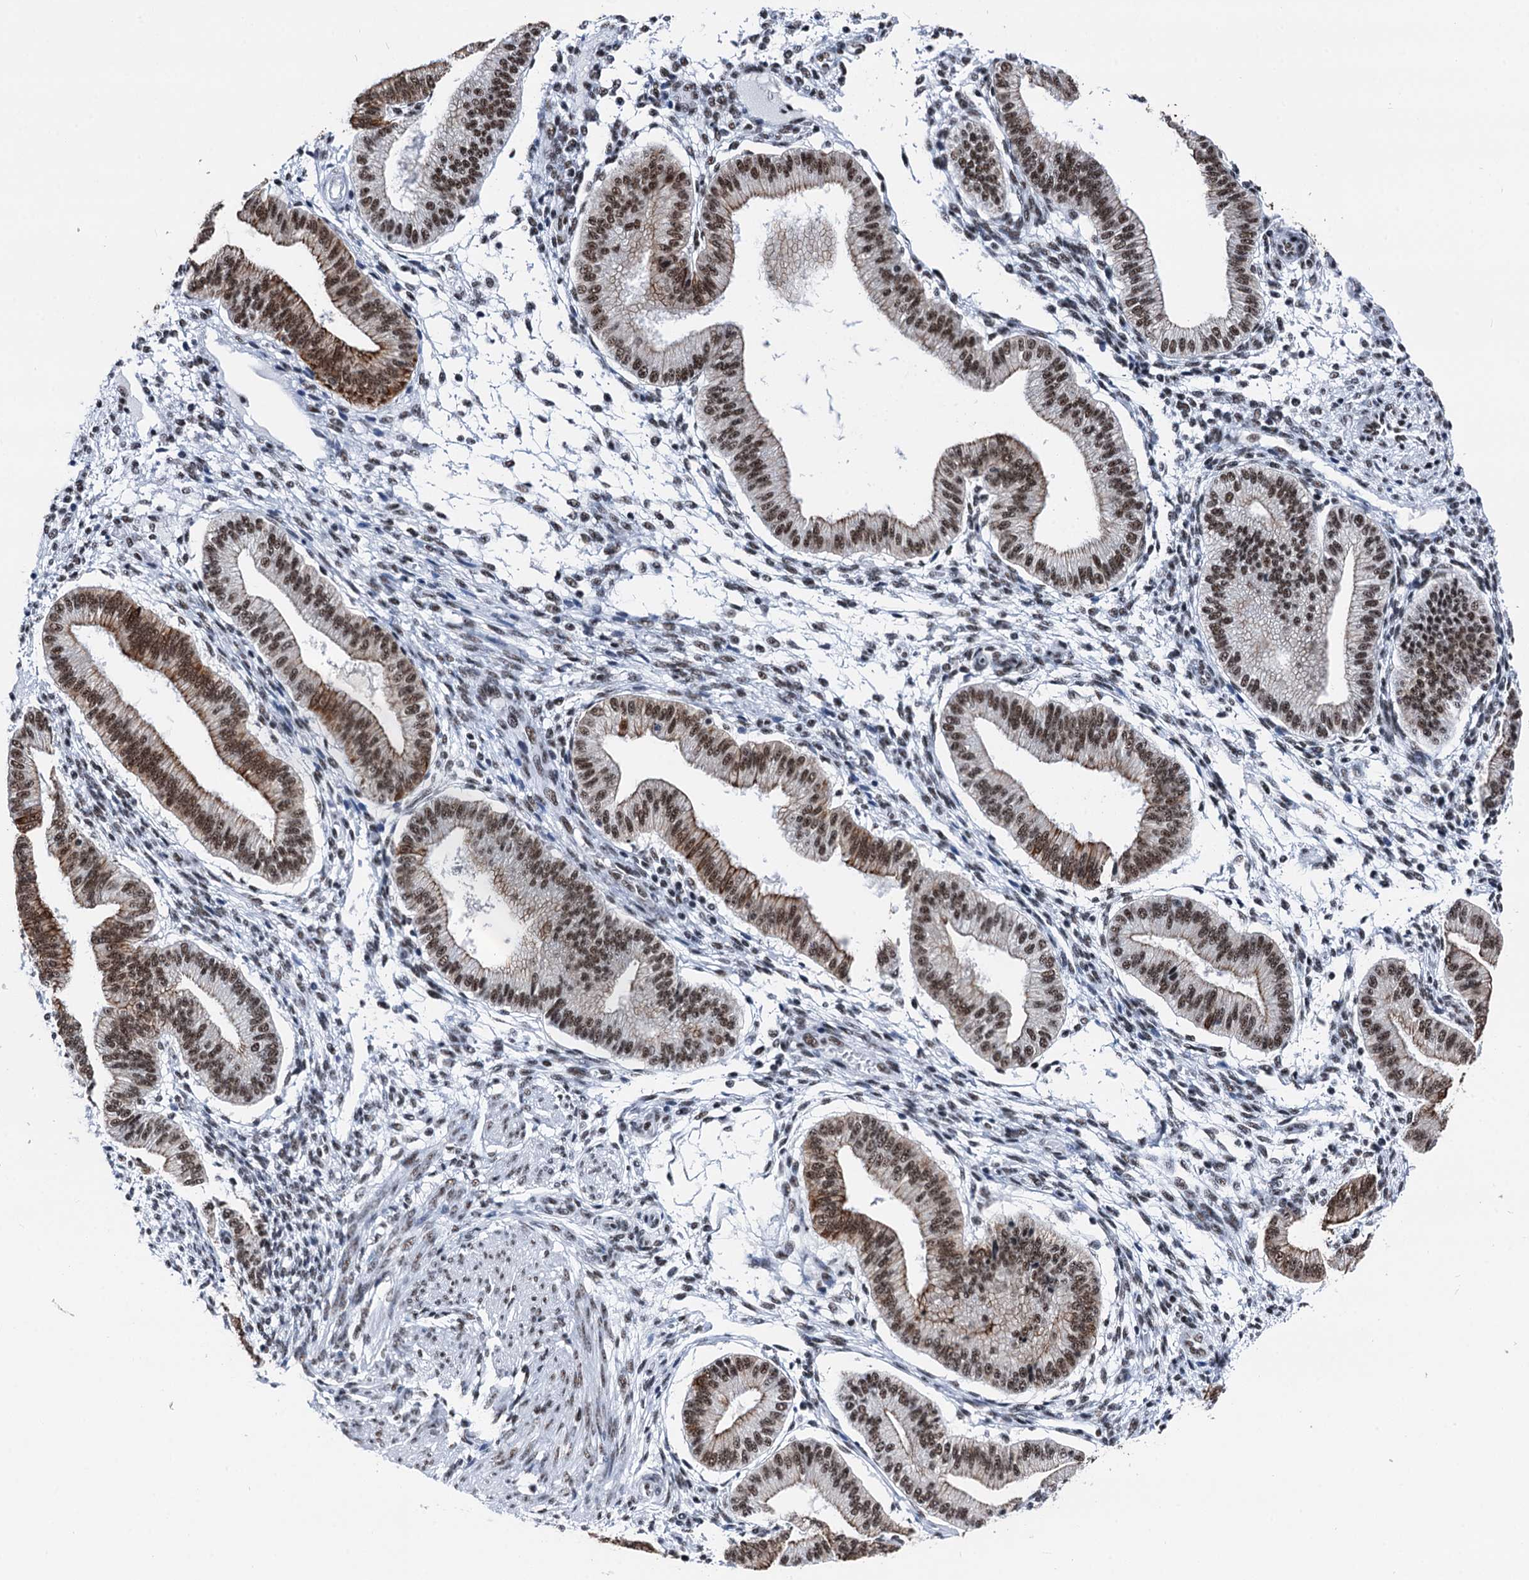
{"staining": {"intensity": "moderate", "quantity": "<25%", "location": "nuclear"}, "tissue": "endometrium", "cell_type": "Cells in endometrial stroma", "image_type": "normal", "snomed": [{"axis": "morphology", "description": "Normal tissue, NOS"}, {"axis": "topography", "description": "Endometrium"}], "caption": "High-power microscopy captured an immunohistochemistry image of benign endometrium, revealing moderate nuclear expression in about <25% of cells in endometrial stroma.", "gene": "DDX23", "patient": {"sex": "female", "age": 39}}